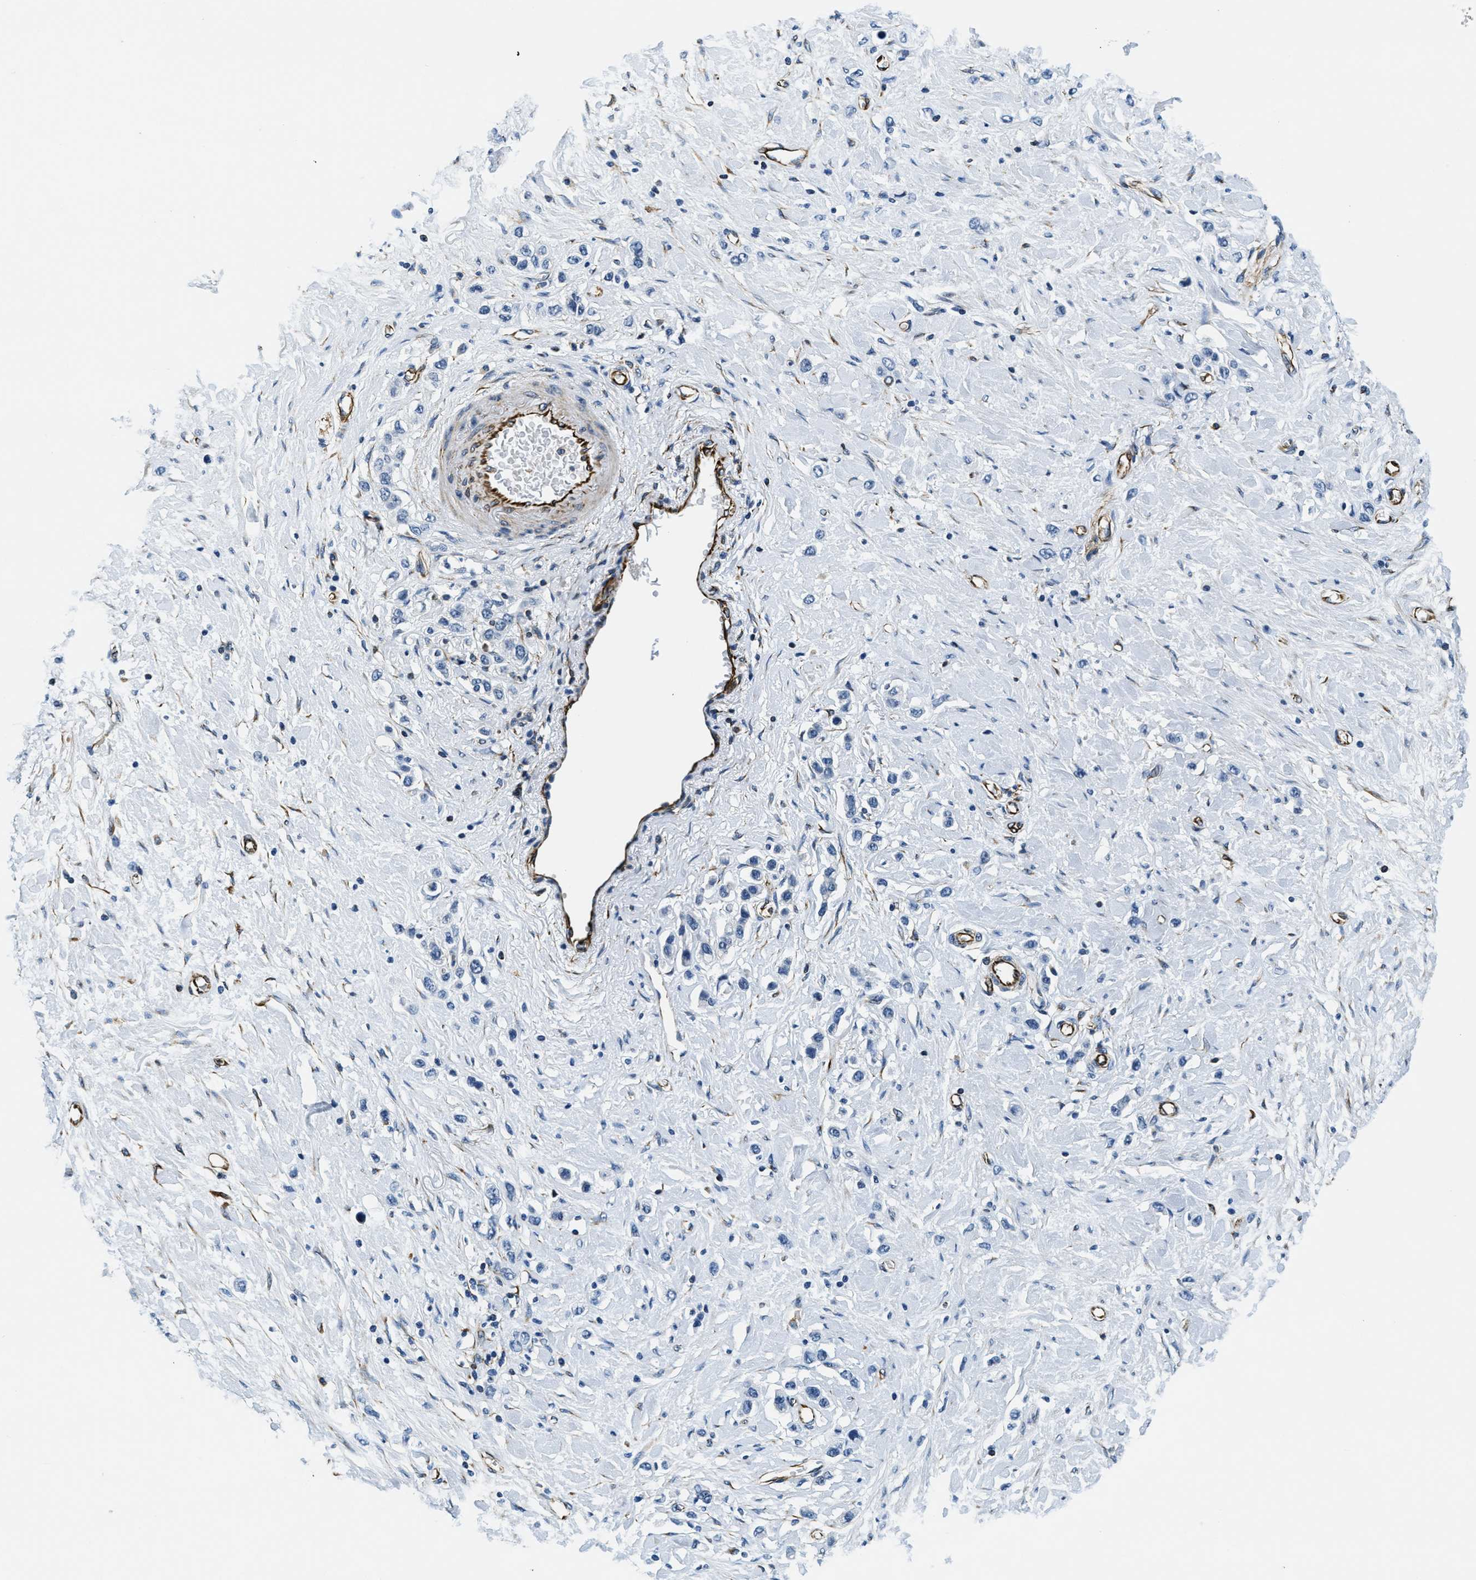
{"staining": {"intensity": "negative", "quantity": "none", "location": "none"}, "tissue": "stomach cancer", "cell_type": "Tumor cells", "image_type": "cancer", "snomed": [{"axis": "morphology", "description": "Adenocarcinoma, NOS"}, {"axis": "topography", "description": "Stomach"}], "caption": "An image of stomach adenocarcinoma stained for a protein displays no brown staining in tumor cells.", "gene": "GNS", "patient": {"sex": "female", "age": 65}}